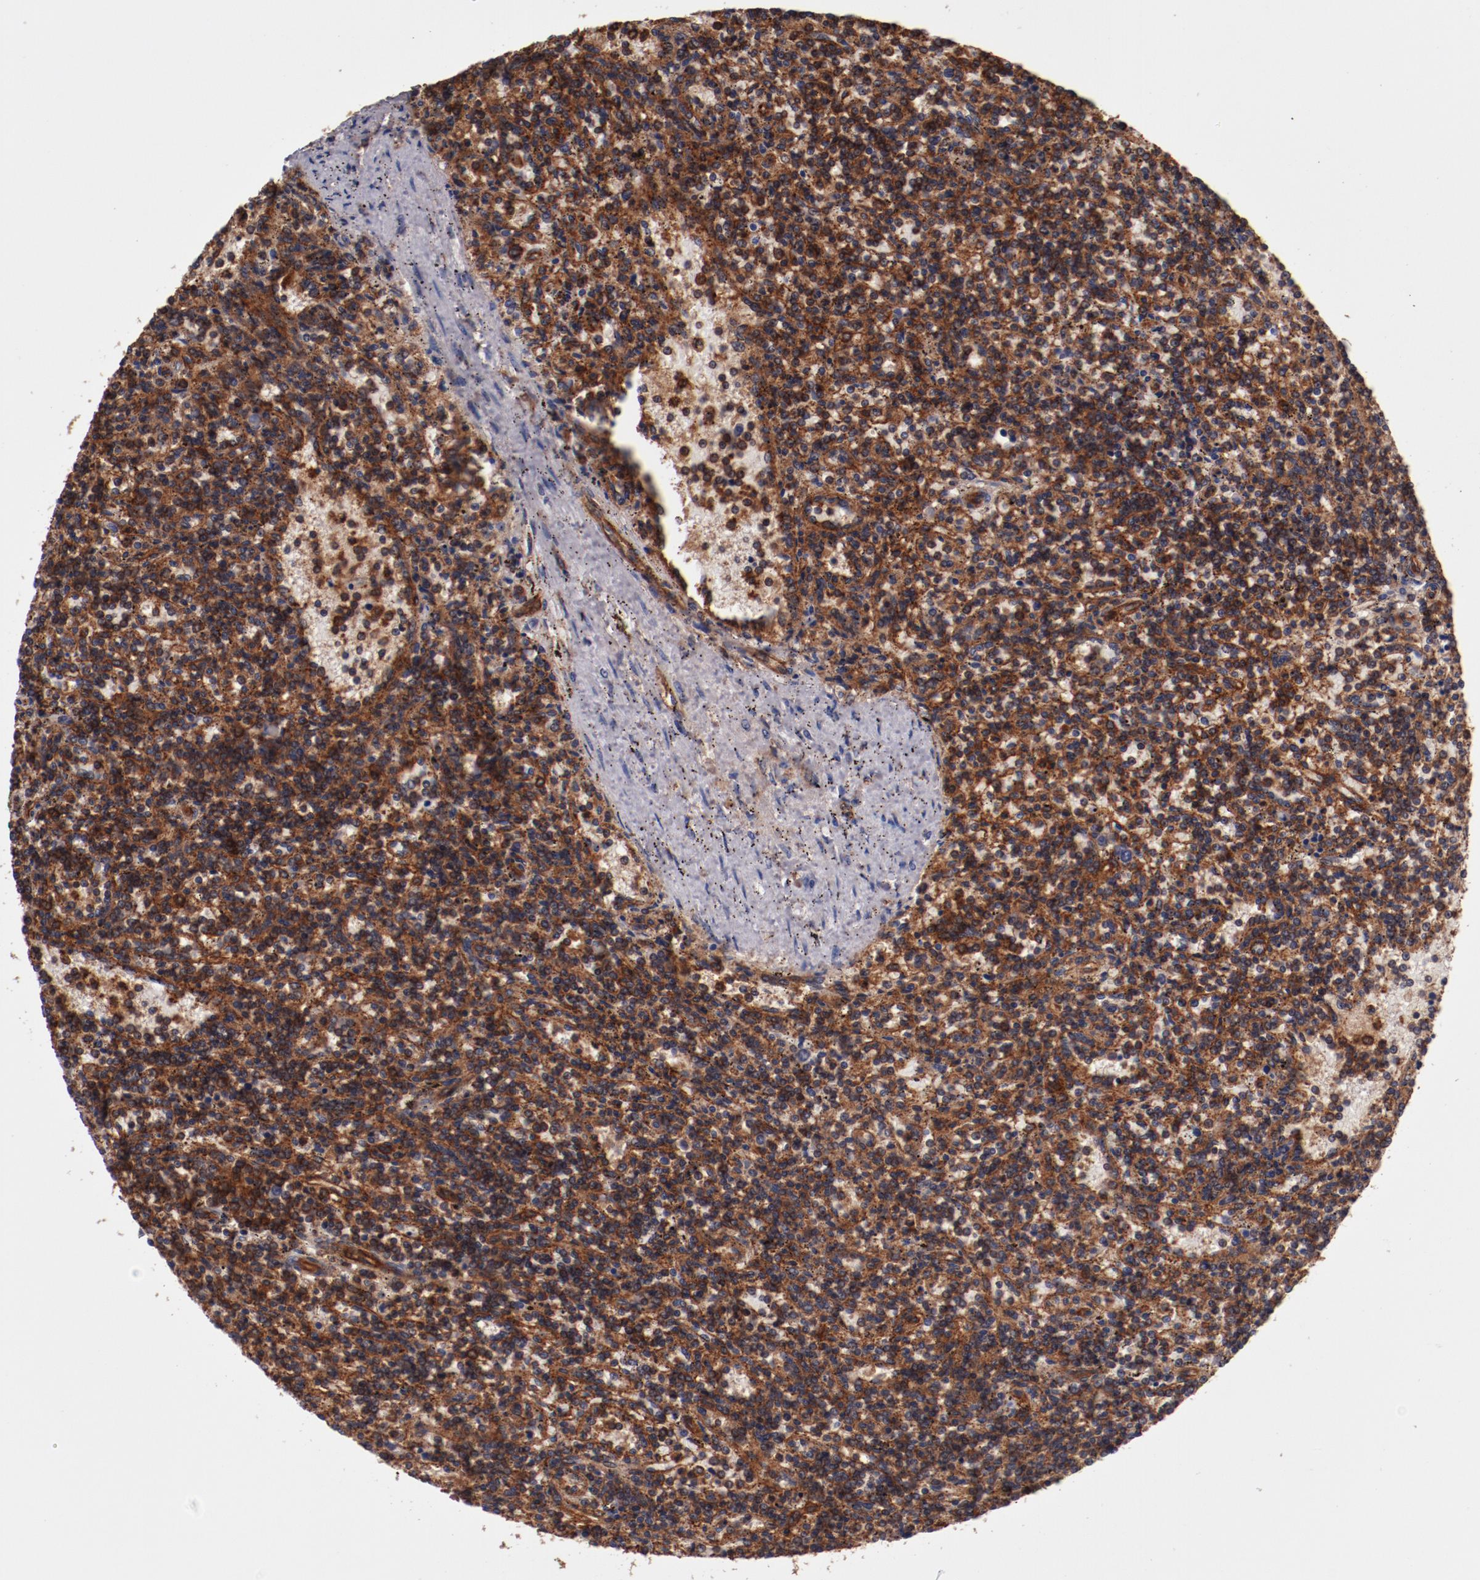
{"staining": {"intensity": "strong", "quantity": ">75%", "location": "cytoplasmic/membranous"}, "tissue": "lymphoma", "cell_type": "Tumor cells", "image_type": "cancer", "snomed": [{"axis": "morphology", "description": "Malignant lymphoma, non-Hodgkin's type, Low grade"}, {"axis": "topography", "description": "Spleen"}], "caption": "Tumor cells show high levels of strong cytoplasmic/membranous staining in about >75% of cells in human lymphoma. (Stains: DAB in brown, nuclei in blue, Microscopy: brightfield microscopy at high magnification).", "gene": "TMOD3", "patient": {"sex": "male", "age": 73}}